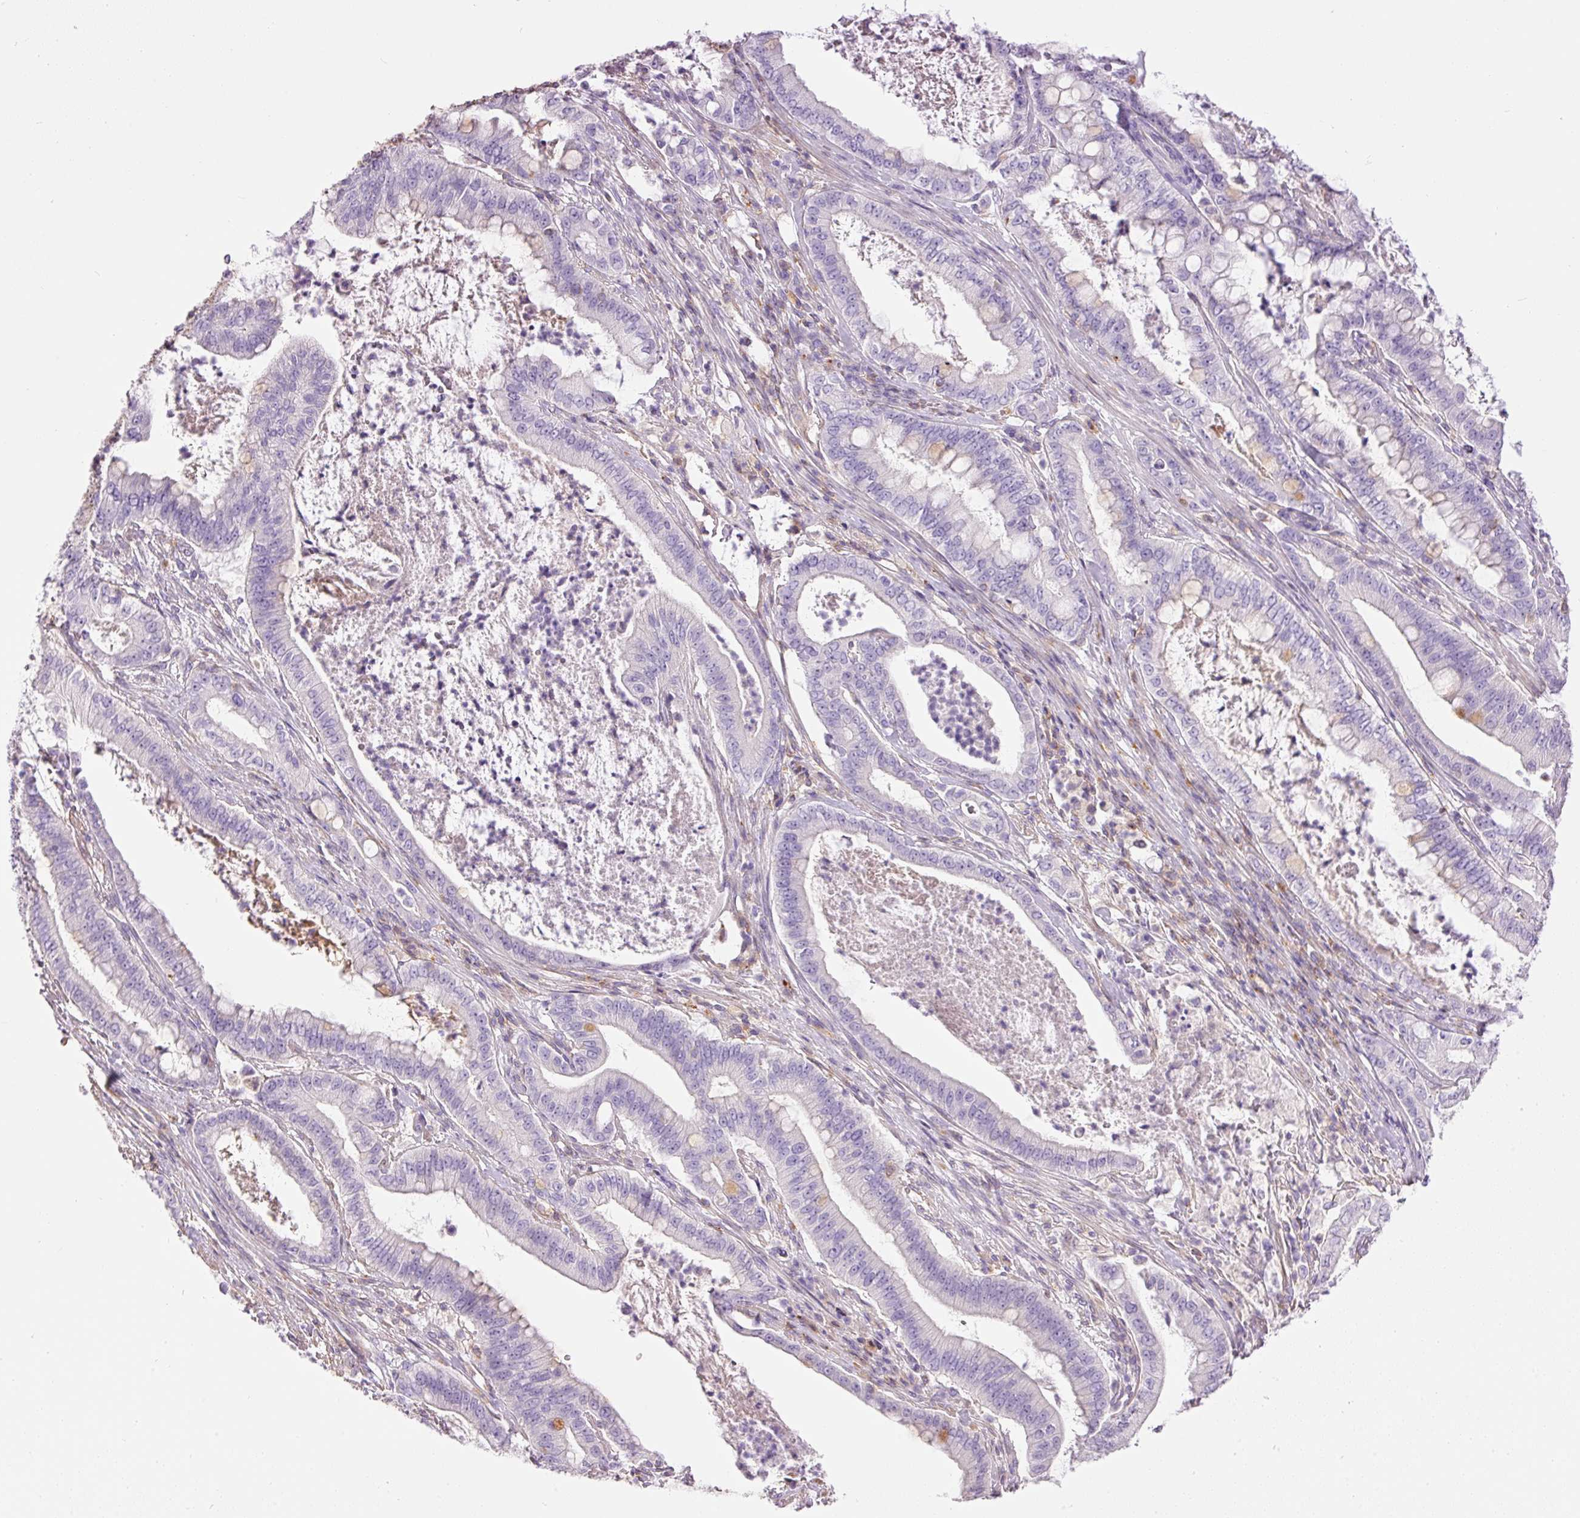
{"staining": {"intensity": "negative", "quantity": "none", "location": "none"}, "tissue": "pancreatic cancer", "cell_type": "Tumor cells", "image_type": "cancer", "snomed": [{"axis": "morphology", "description": "Adenocarcinoma, NOS"}, {"axis": "topography", "description": "Pancreas"}], "caption": "High magnification brightfield microscopy of adenocarcinoma (pancreatic) stained with DAB (3,3'-diaminobenzidine) (brown) and counterstained with hematoxylin (blue): tumor cells show no significant staining.", "gene": "DOK6", "patient": {"sex": "male", "age": 71}}